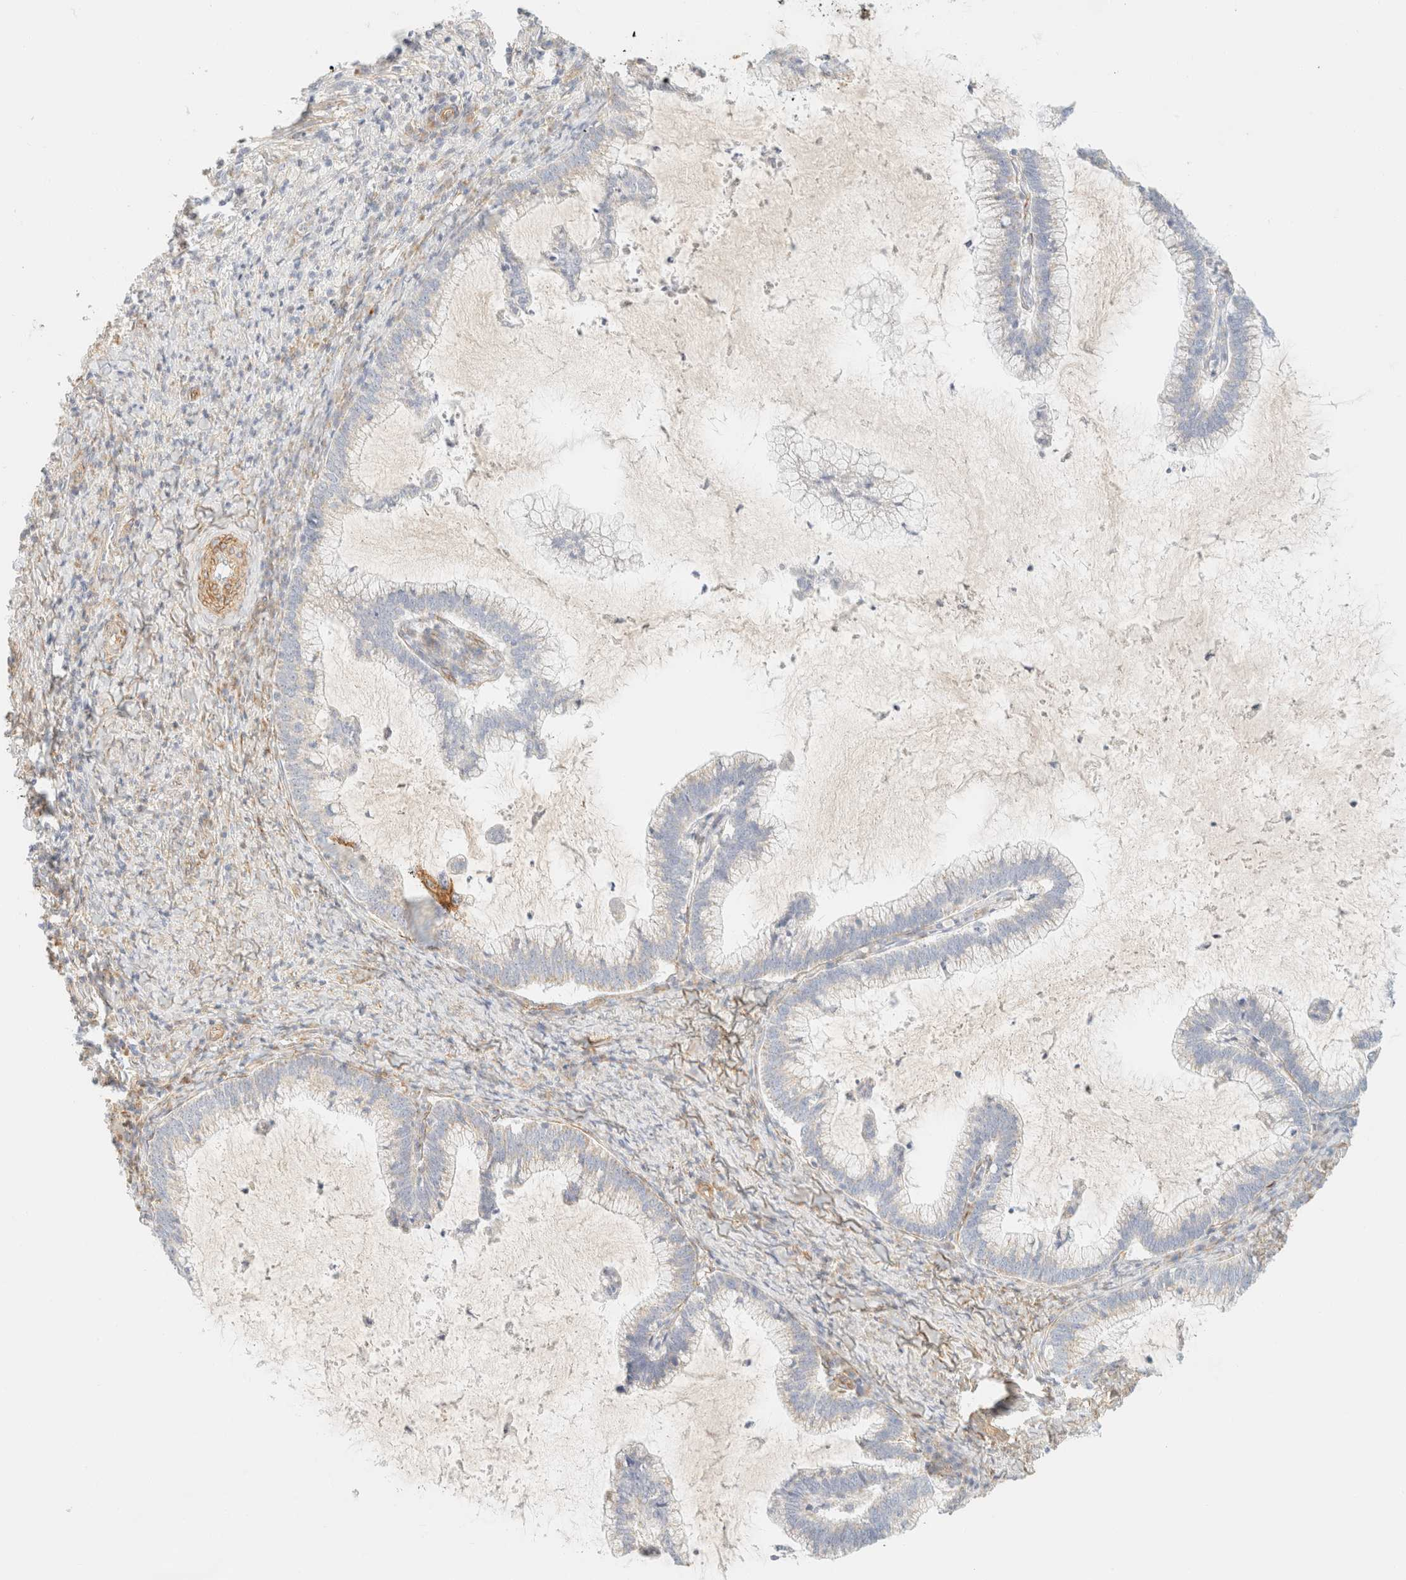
{"staining": {"intensity": "negative", "quantity": "none", "location": "none"}, "tissue": "cervical cancer", "cell_type": "Tumor cells", "image_type": "cancer", "snomed": [{"axis": "morphology", "description": "Adenocarcinoma, NOS"}, {"axis": "topography", "description": "Cervix"}], "caption": "Immunohistochemical staining of human cervical adenocarcinoma shows no significant staining in tumor cells.", "gene": "MRM3", "patient": {"sex": "female", "age": 36}}